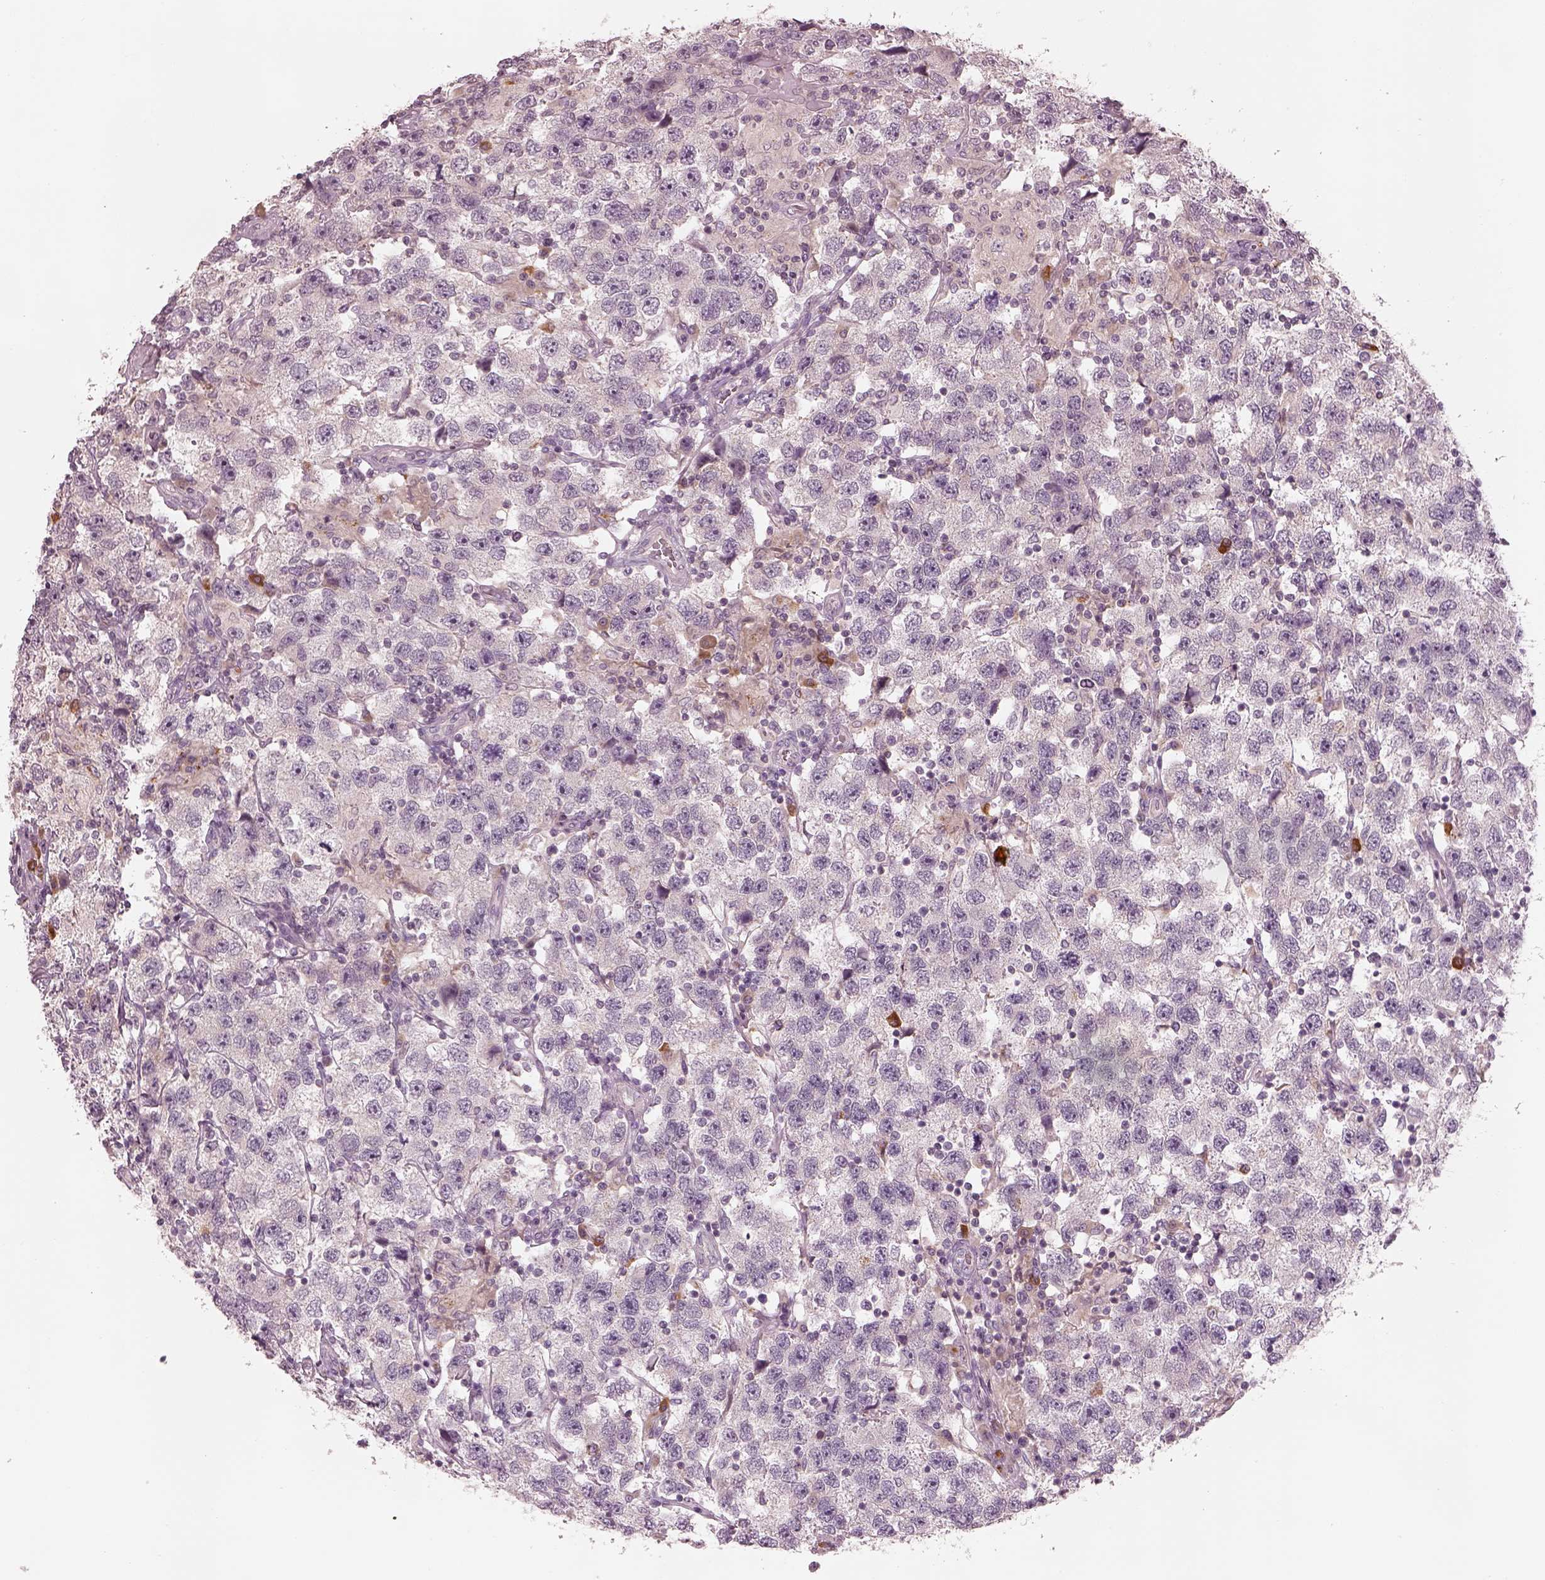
{"staining": {"intensity": "negative", "quantity": "none", "location": "none"}, "tissue": "testis cancer", "cell_type": "Tumor cells", "image_type": "cancer", "snomed": [{"axis": "morphology", "description": "Seminoma, NOS"}, {"axis": "topography", "description": "Testis"}], "caption": "IHC photomicrograph of human testis seminoma stained for a protein (brown), which exhibits no expression in tumor cells.", "gene": "SDCBP2", "patient": {"sex": "male", "age": 26}}